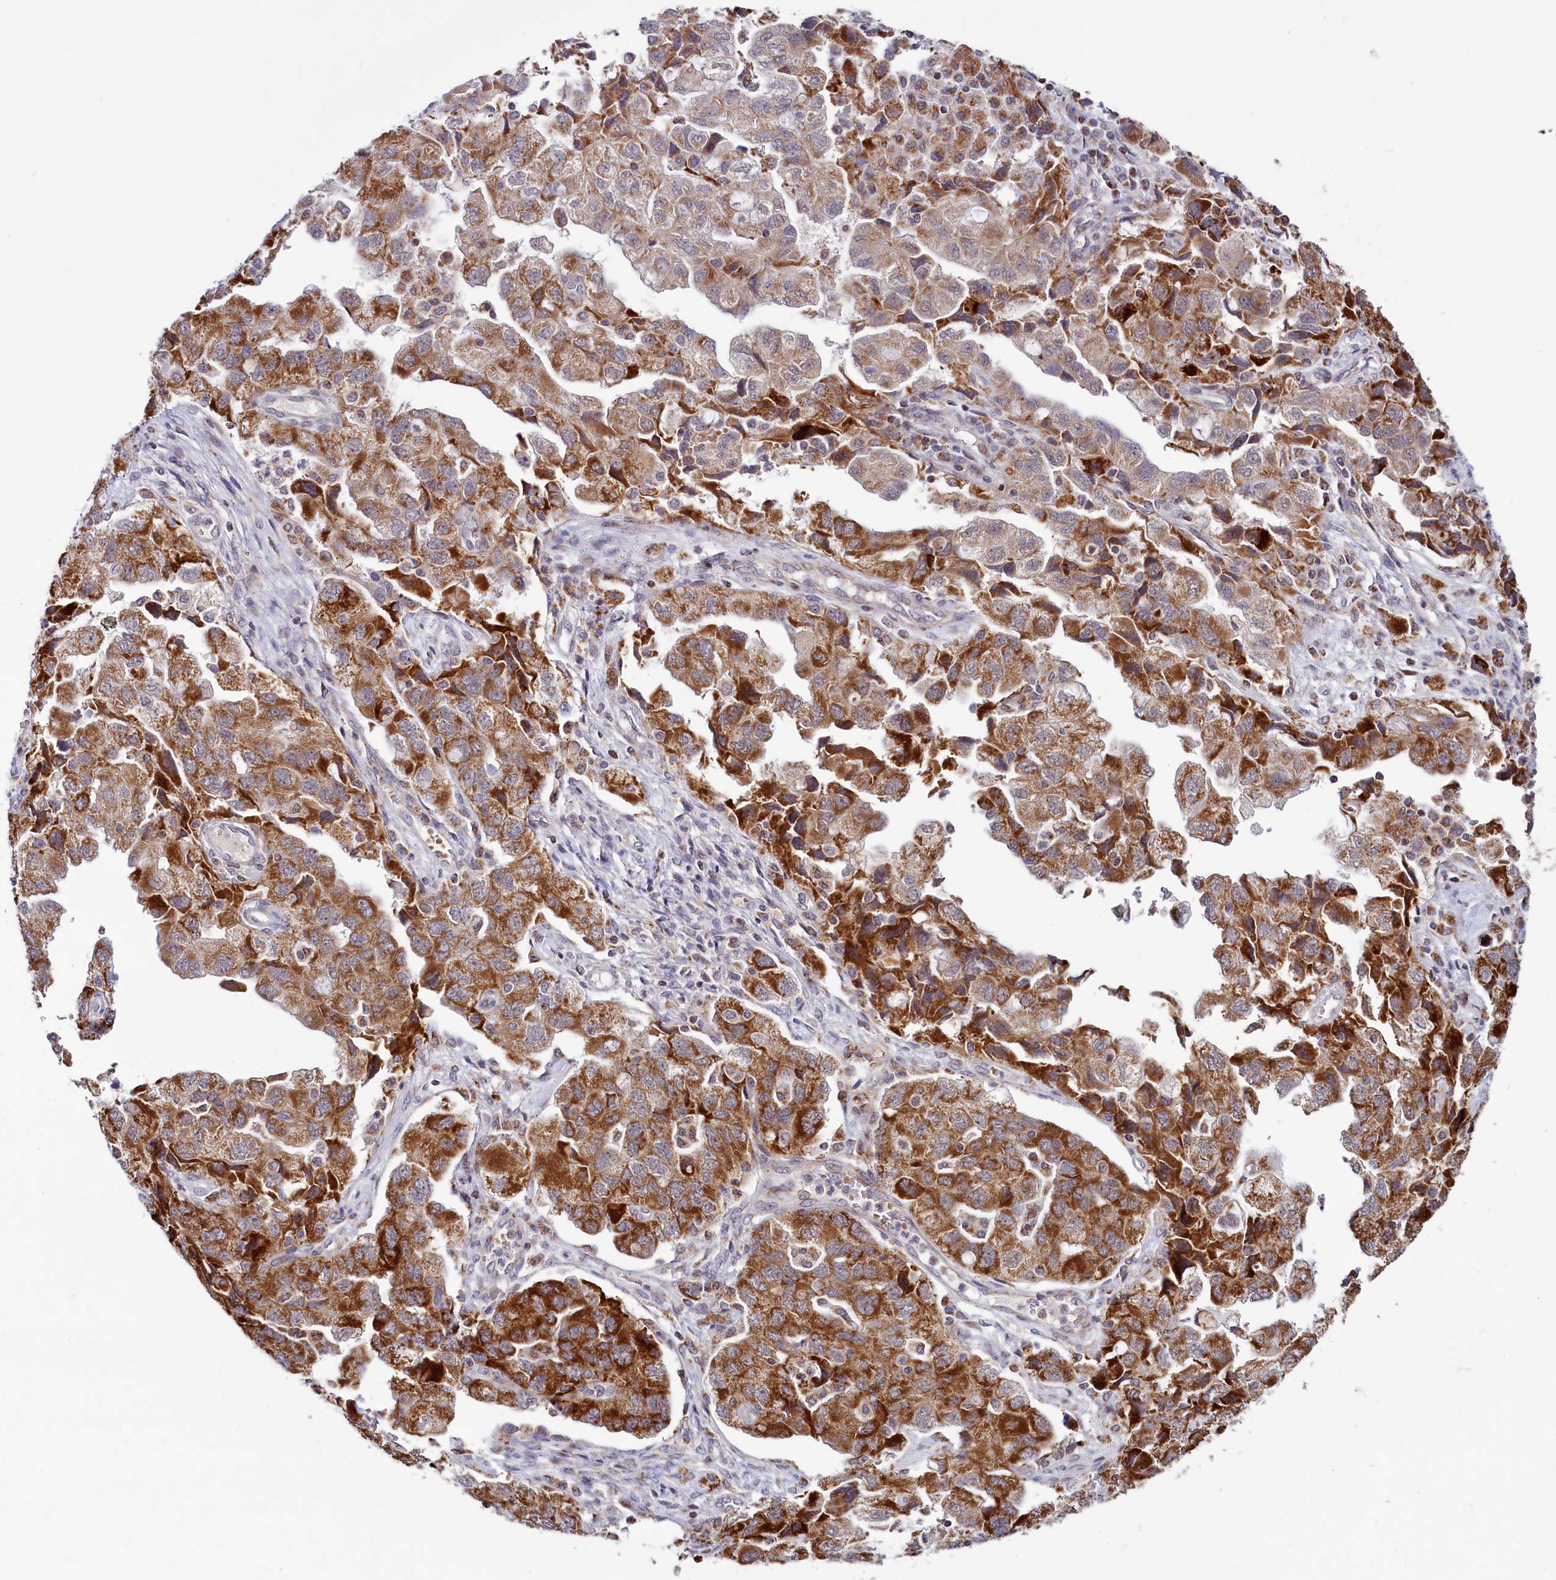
{"staining": {"intensity": "strong", "quantity": ">75%", "location": "cytoplasmic/membranous"}, "tissue": "ovarian cancer", "cell_type": "Tumor cells", "image_type": "cancer", "snomed": [{"axis": "morphology", "description": "Carcinoma, NOS"}, {"axis": "morphology", "description": "Cystadenocarcinoma, serous, NOS"}, {"axis": "topography", "description": "Ovary"}], "caption": "Tumor cells exhibit strong cytoplasmic/membranous staining in about >75% of cells in ovarian cancer (serous cystadenocarcinoma).", "gene": "DYNC2H1", "patient": {"sex": "female", "age": 69}}